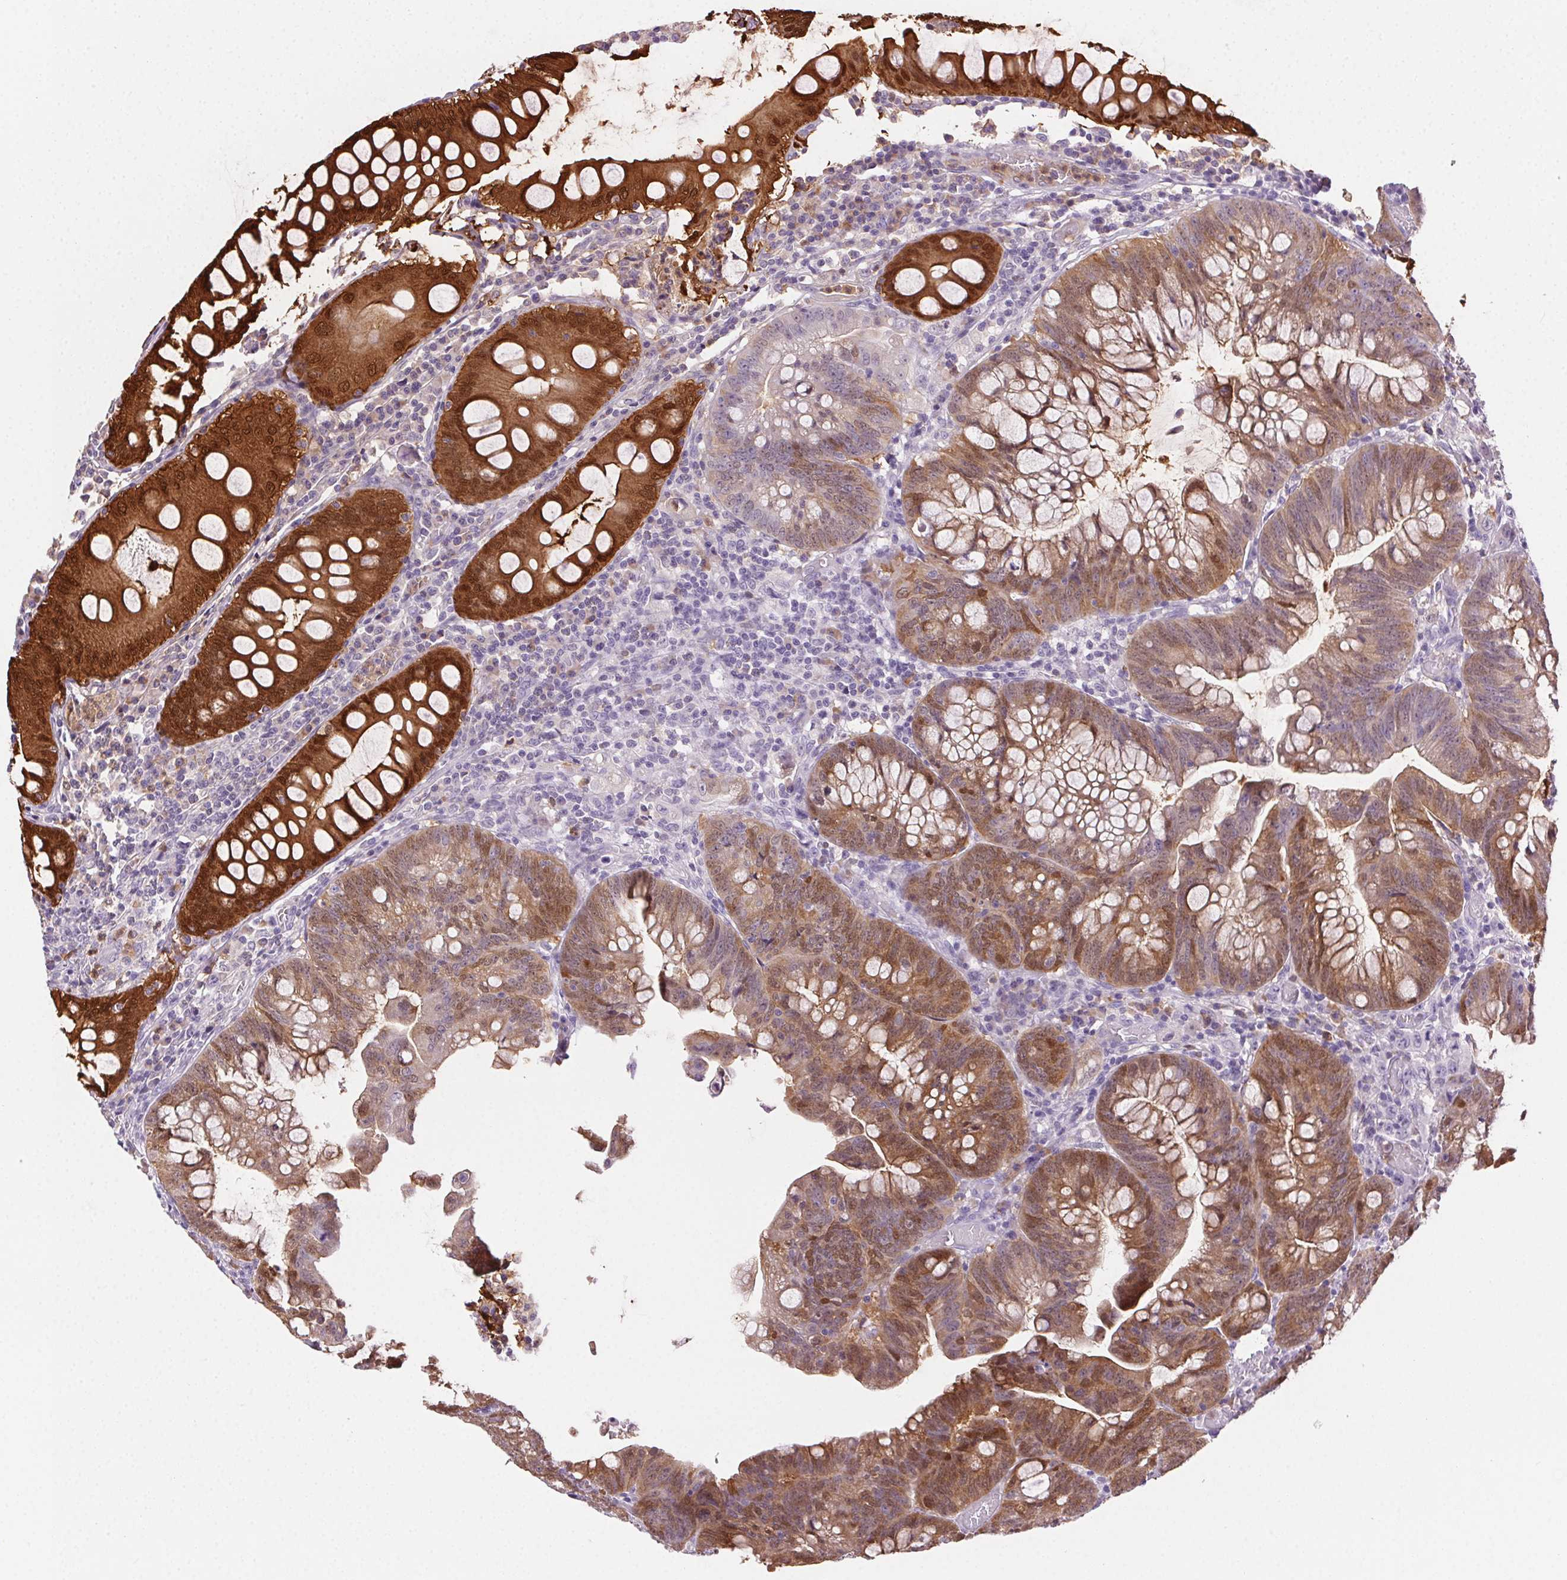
{"staining": {"intensity": "moderate", "quantity": ">75%", "location": "cytoplasmic/membranous,nuclear"}, "tissue": "colorectal cancer", "cell_type": "Tumor cells", "image_type": "cancer", "snomed": [{"axis": "morphology", "description": "Adenocarcinoma, NOS"}, {"axis": "topography", "description": "Colon"}], "caption": "Tumor cells display medium levels of moderate cytoplasmic/membranous and nuclear positivity in approximately >75% of cells in human colorectal cancer. The staining was performed using DAB to visualize the protein expression in brown, while the nuclei were stained in blue with hematoxylin (Magnification: 20x).", "gene": "TMEM45A", "patient": {"sex": "male", "age": 62}}